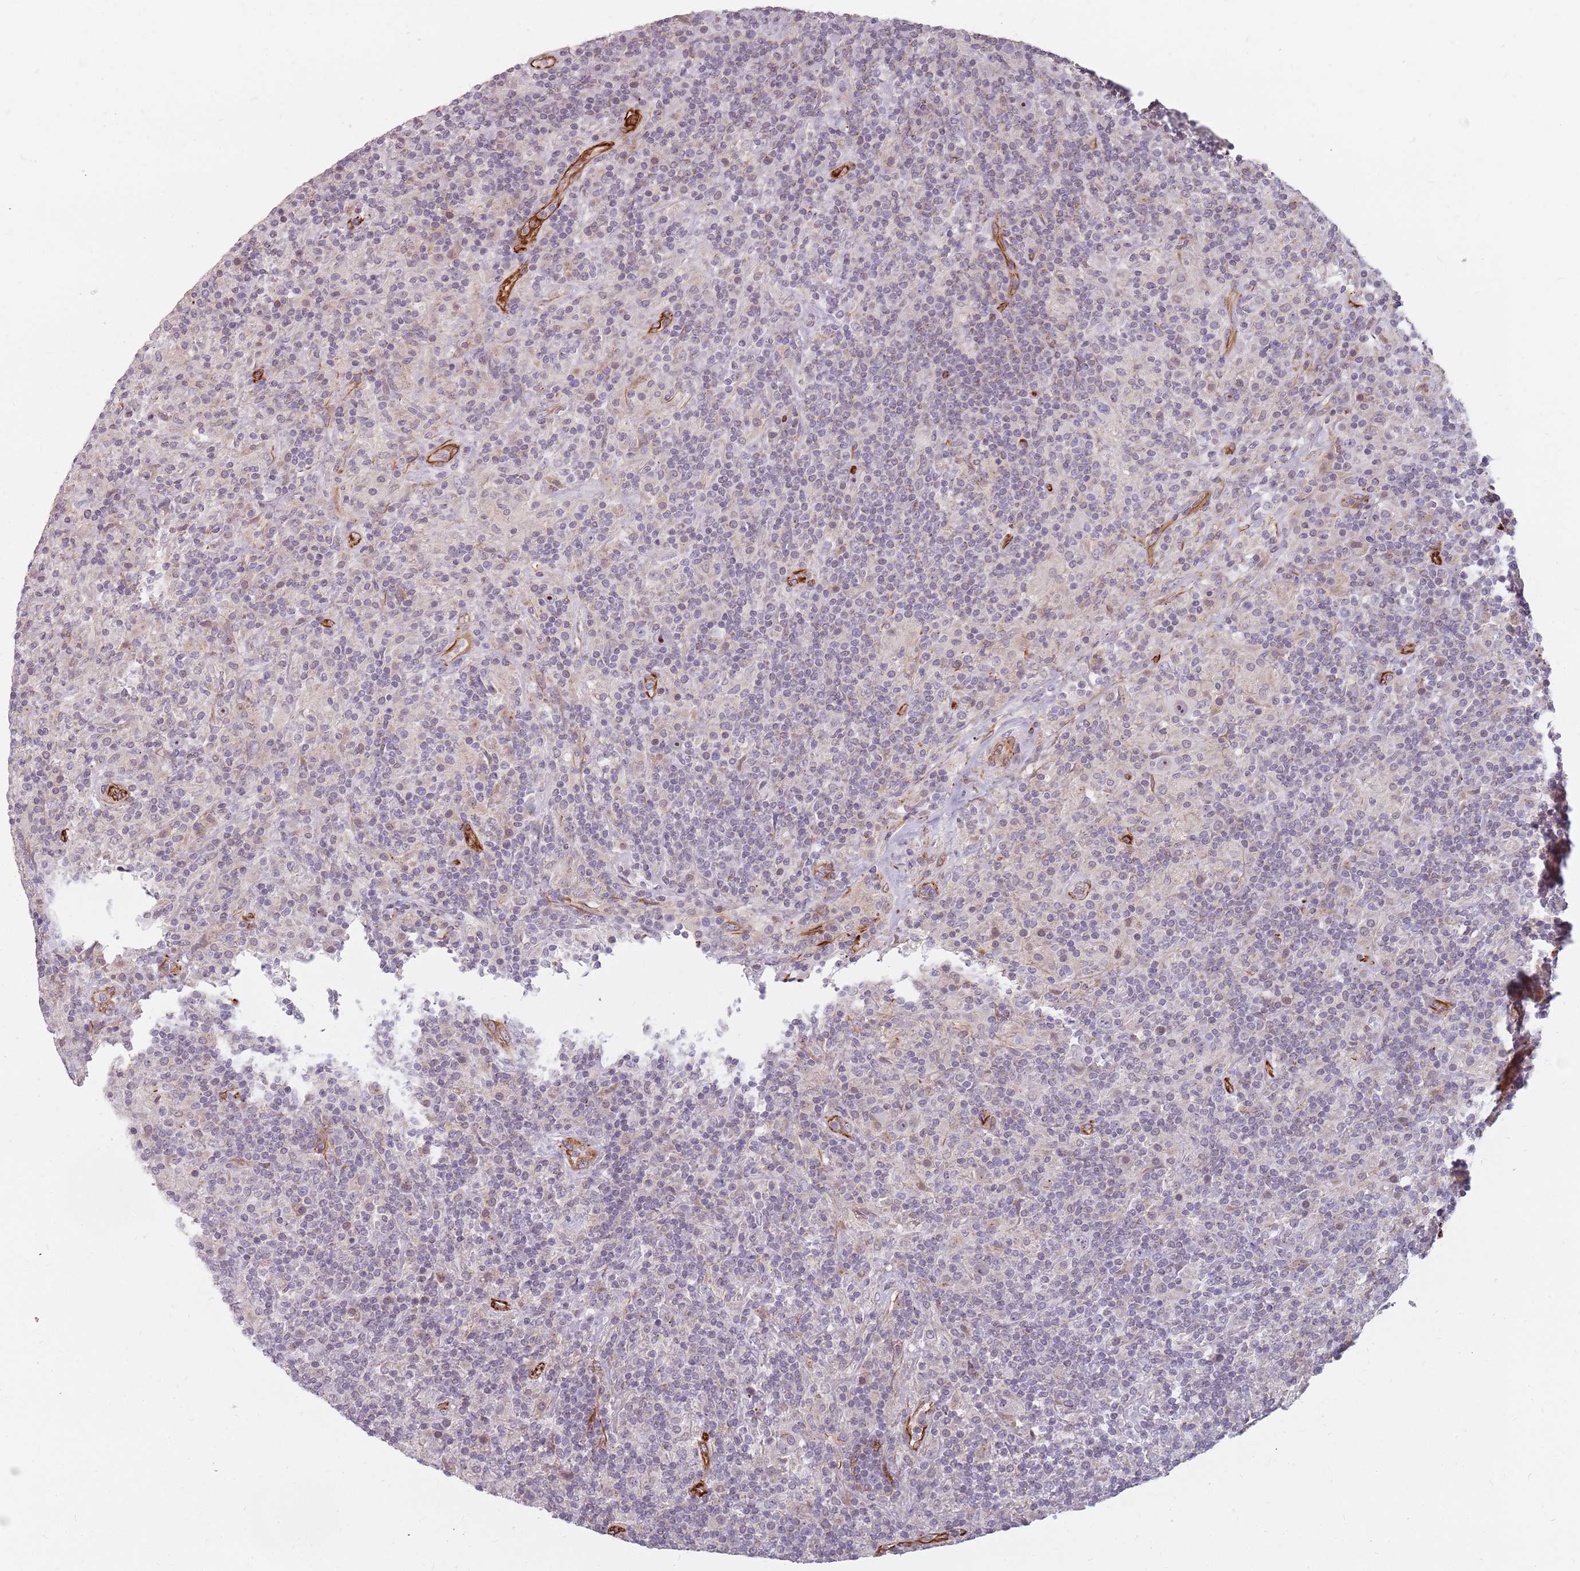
{"staining": {"intensity": "negative", "quantity": "none", "location": "none"}, "tissue": "lymphoma", "cell_type": "Tumor cells", "image_type": "cancer", "snomed": [{"axis": "morphology", "description": "Hodgkin's disease, NOS"}, {"axis": "topography", "description": "Lymph node"}], "caption": "An image of human lymphoma is negative for staining in tumor cells.", "gene": "GAS2L3", "patient": {"sex": "male", "age": 70}}